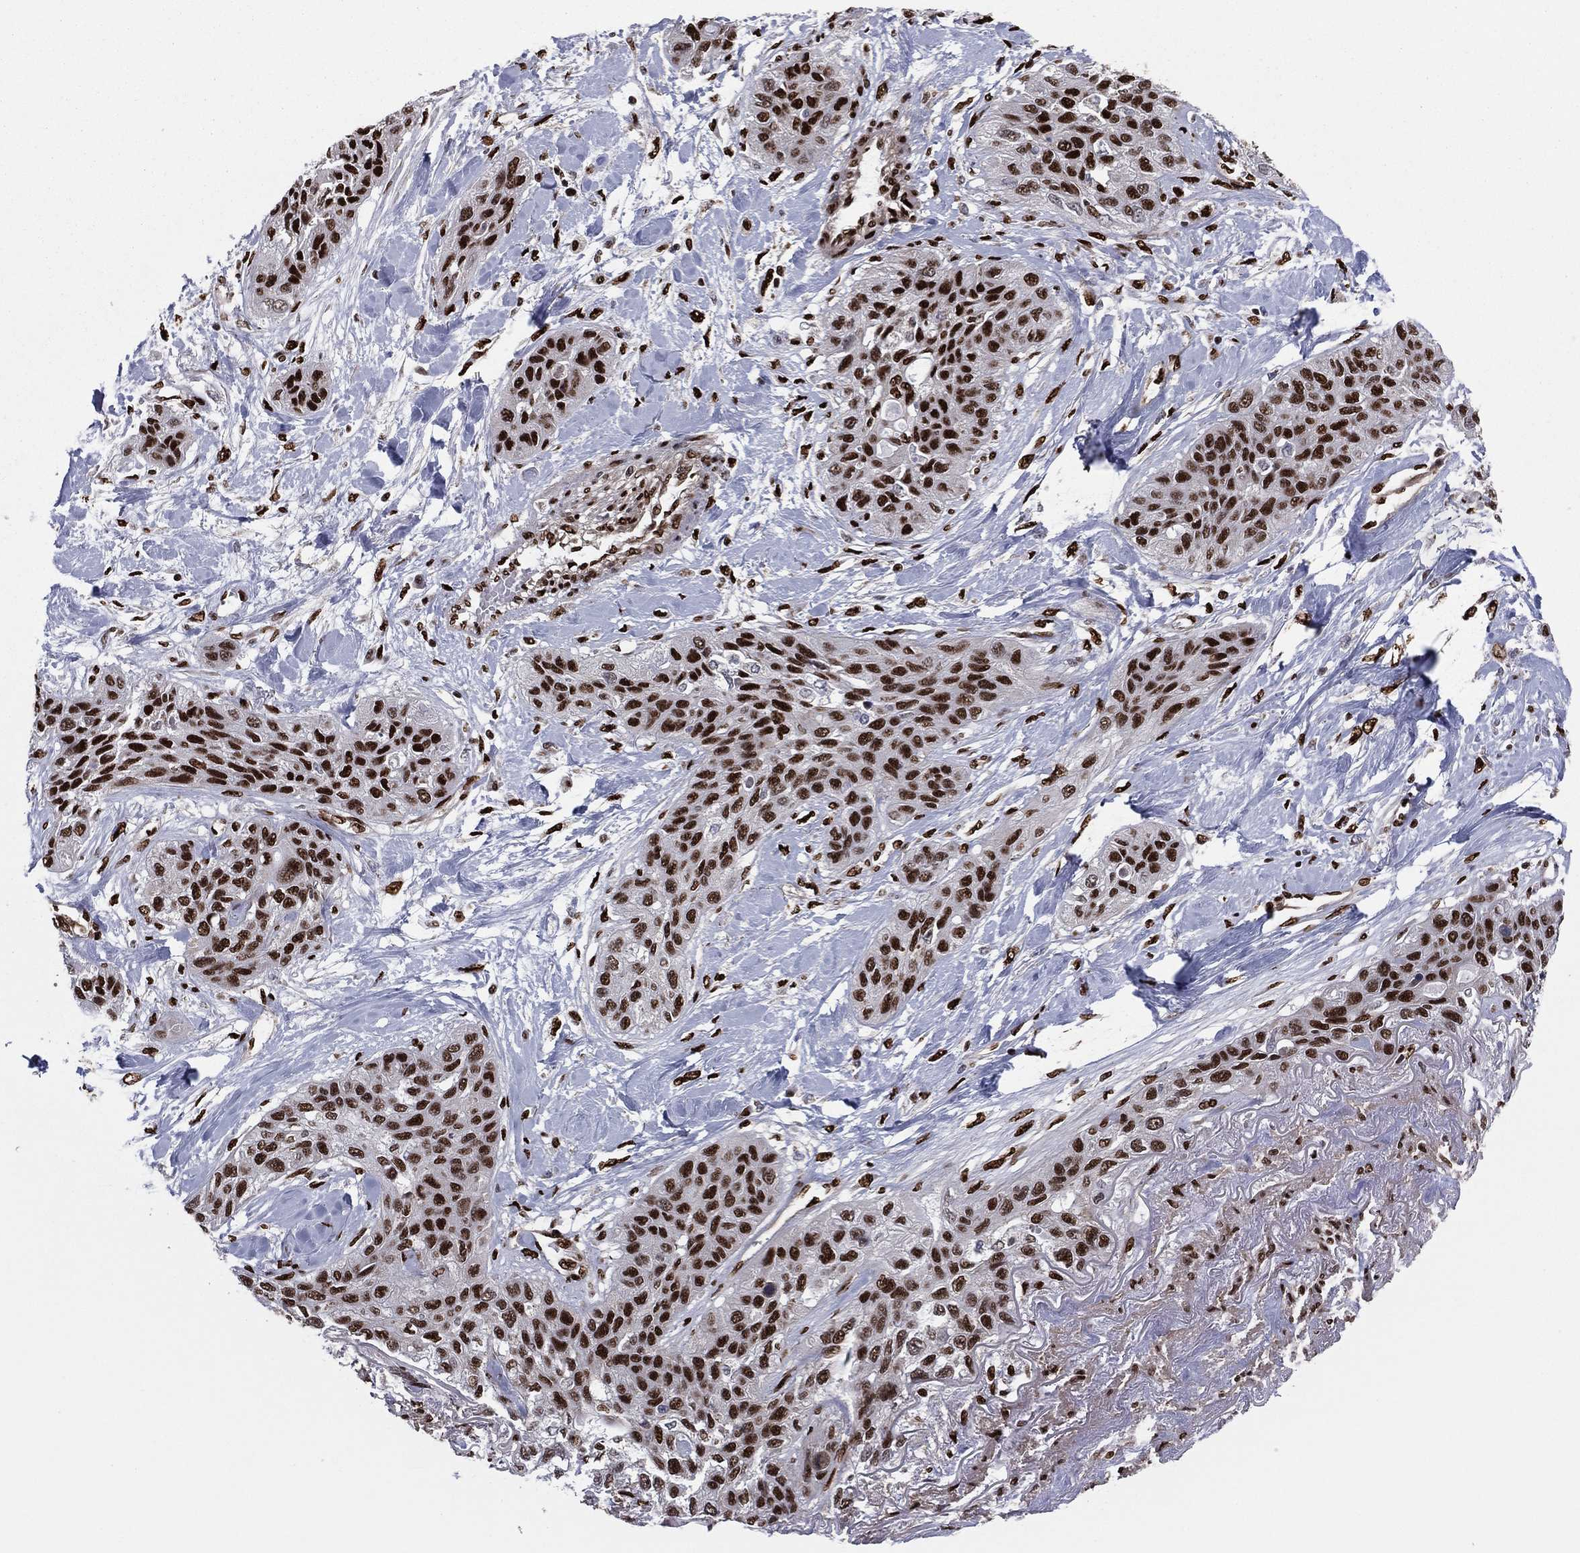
{"staining": {"intensity": "strong", "quantity": ">75%", "location": "nuclear"}, "tissue": "lung cancer", "cell_type": "Tumor cells", "image_type": "cancer", "snomed": [{"axis": "morphology", "description": "Squamous cell carcinoma, NOS"}, {"axis": "topography", "description": "Lung"}], "caption": "Tumor cells exhibit high levels of strong nuclear positivity in about >75% of cells in human lung cancer. The staining is performed using DAB (3,3'-diaminobenzidine) brown chromogen to label protein expression. The nuclei are counter-stained blue using hematoxylin.", "gene": "TP53BP1", "patient": {"sex": "female", "age": 70}}